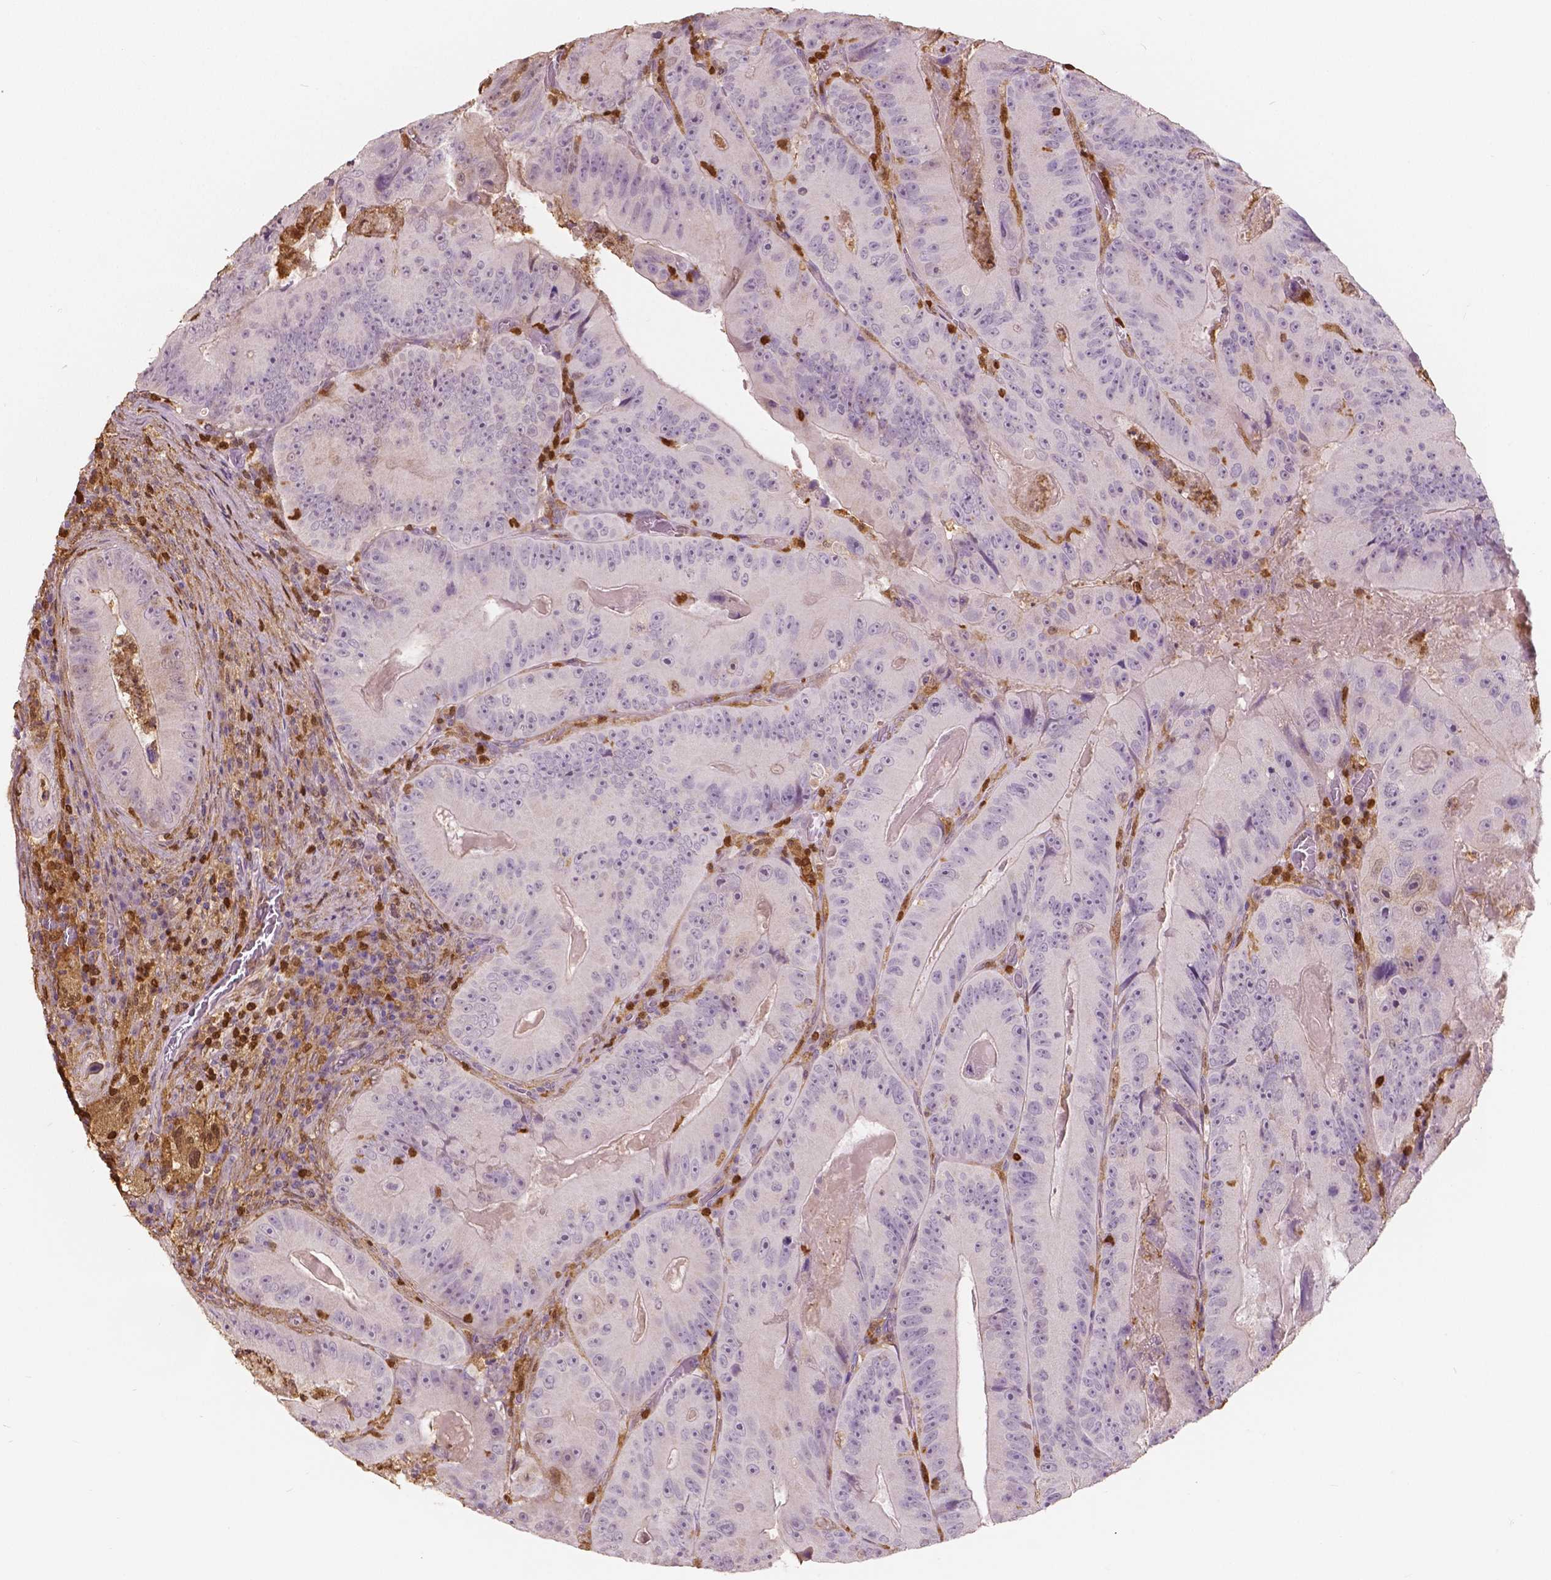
{"staining": {"intensity": "negative", "quantity": "none", "location": "none"}, "tissue": "colorectal cancer", "cell_type": "Tumor cells", "image_type": "cancer", "snomed": [{"axis": "morphology", "description": "Adenocarcinoma, NOS"}, {"axis": "topography", "description": "Colon"}], "caption": "This is an IHC image of adenocarcinoma (colorectal). There is no expression in tumor cells.", "gene": "S100A4", "patient": {"sex": "female", "age": 86}}